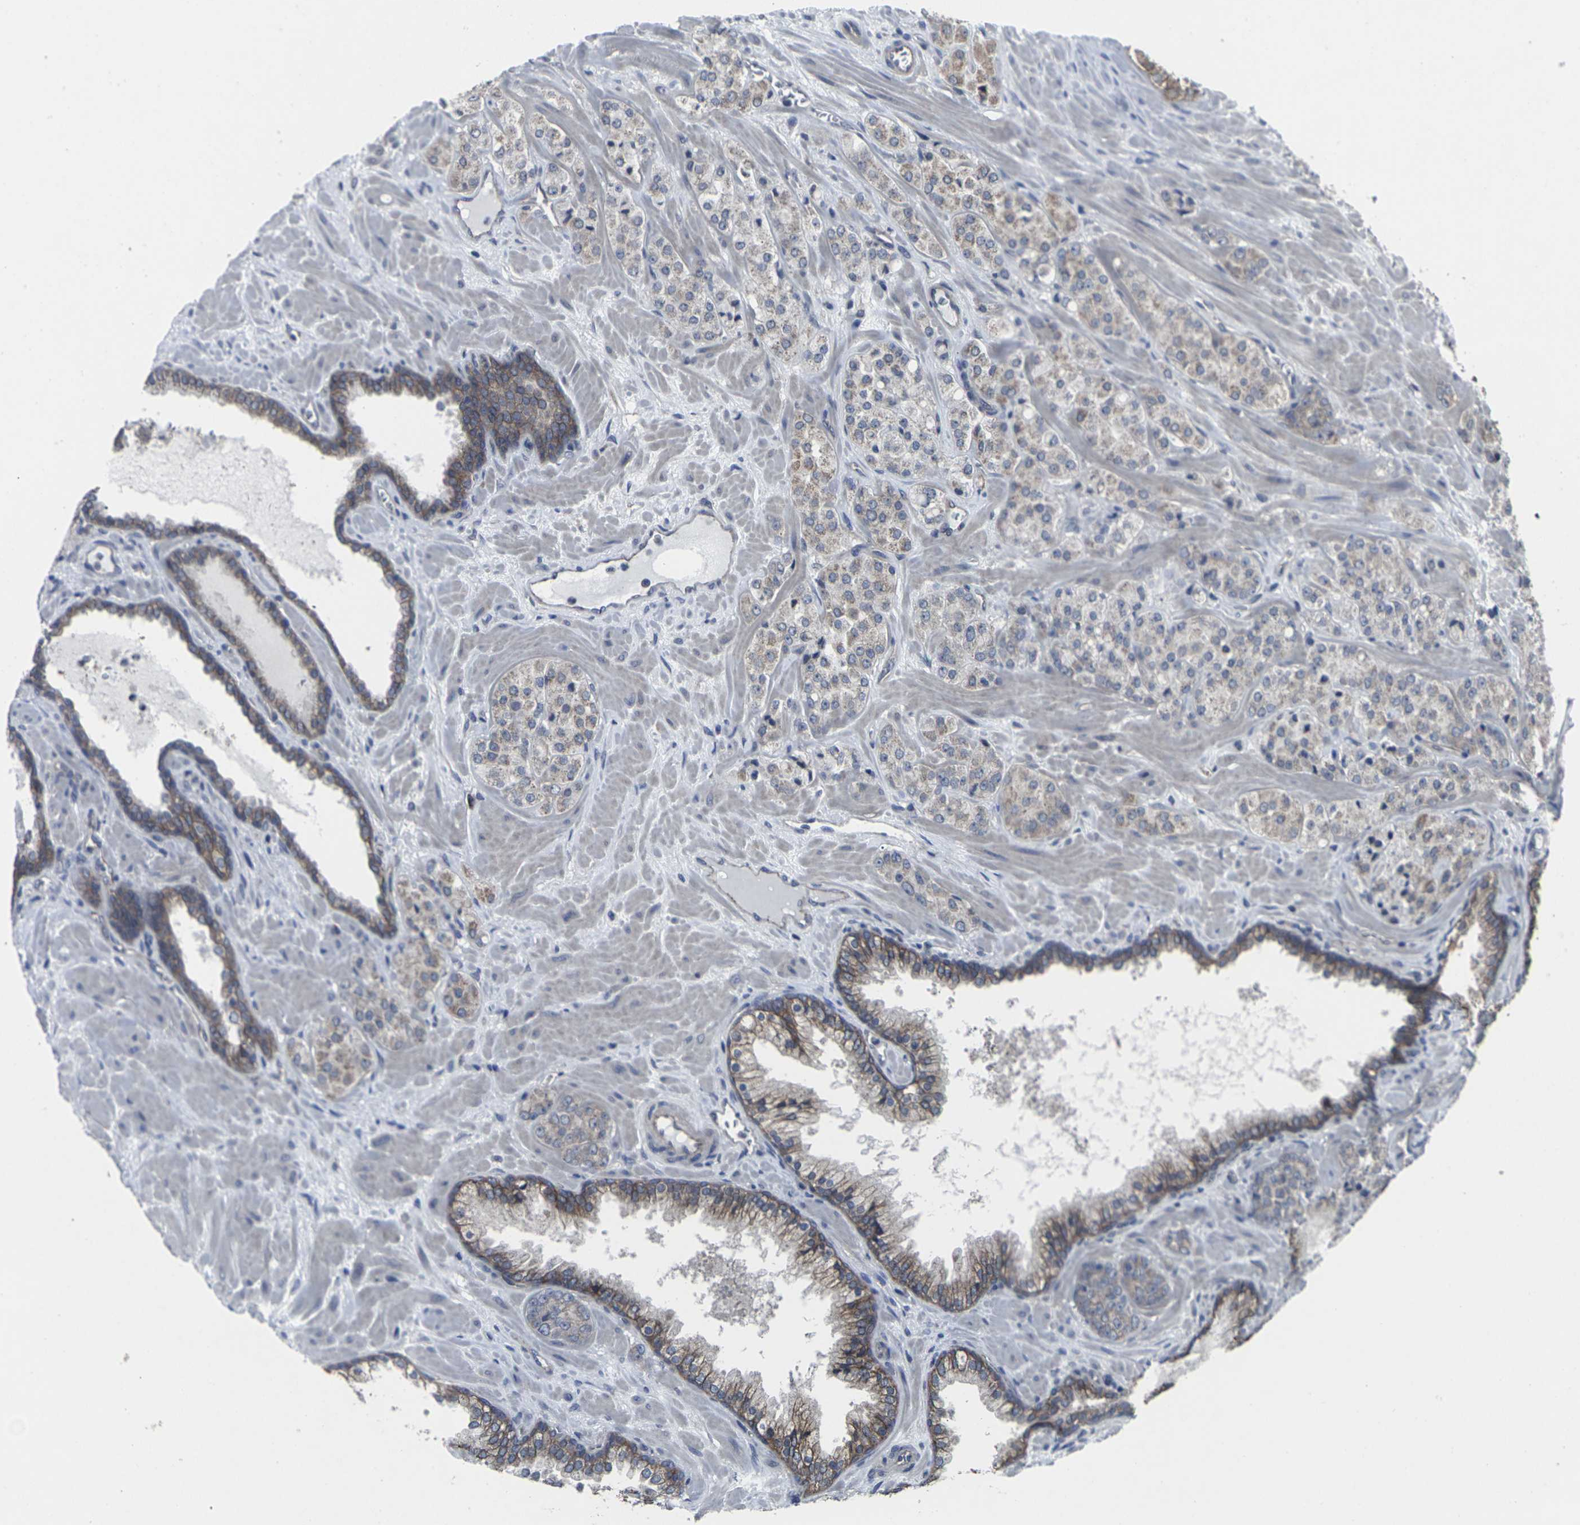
{"staining": {"intensity": "moderate", "quantity": ">75%", "location": "cytoplasmic/membranous"}, "tissue": "prostate cancer", "cell_type": "Tumor cells", "image_type": "cancer", "snomed": [{"axis": "morphology", "description": "Adenocarcinoma, High grade"}, {"axis": "topography", "description": "Prostate"}], "caption": "The micrograph demonstrates a brown stain indicating the presence of a protein in the cytoplasmic/membranous of tumor cells in prostate cancer.", "gene": "MAPKAPK2", "patient": {"sex": "male", "age": 64}}